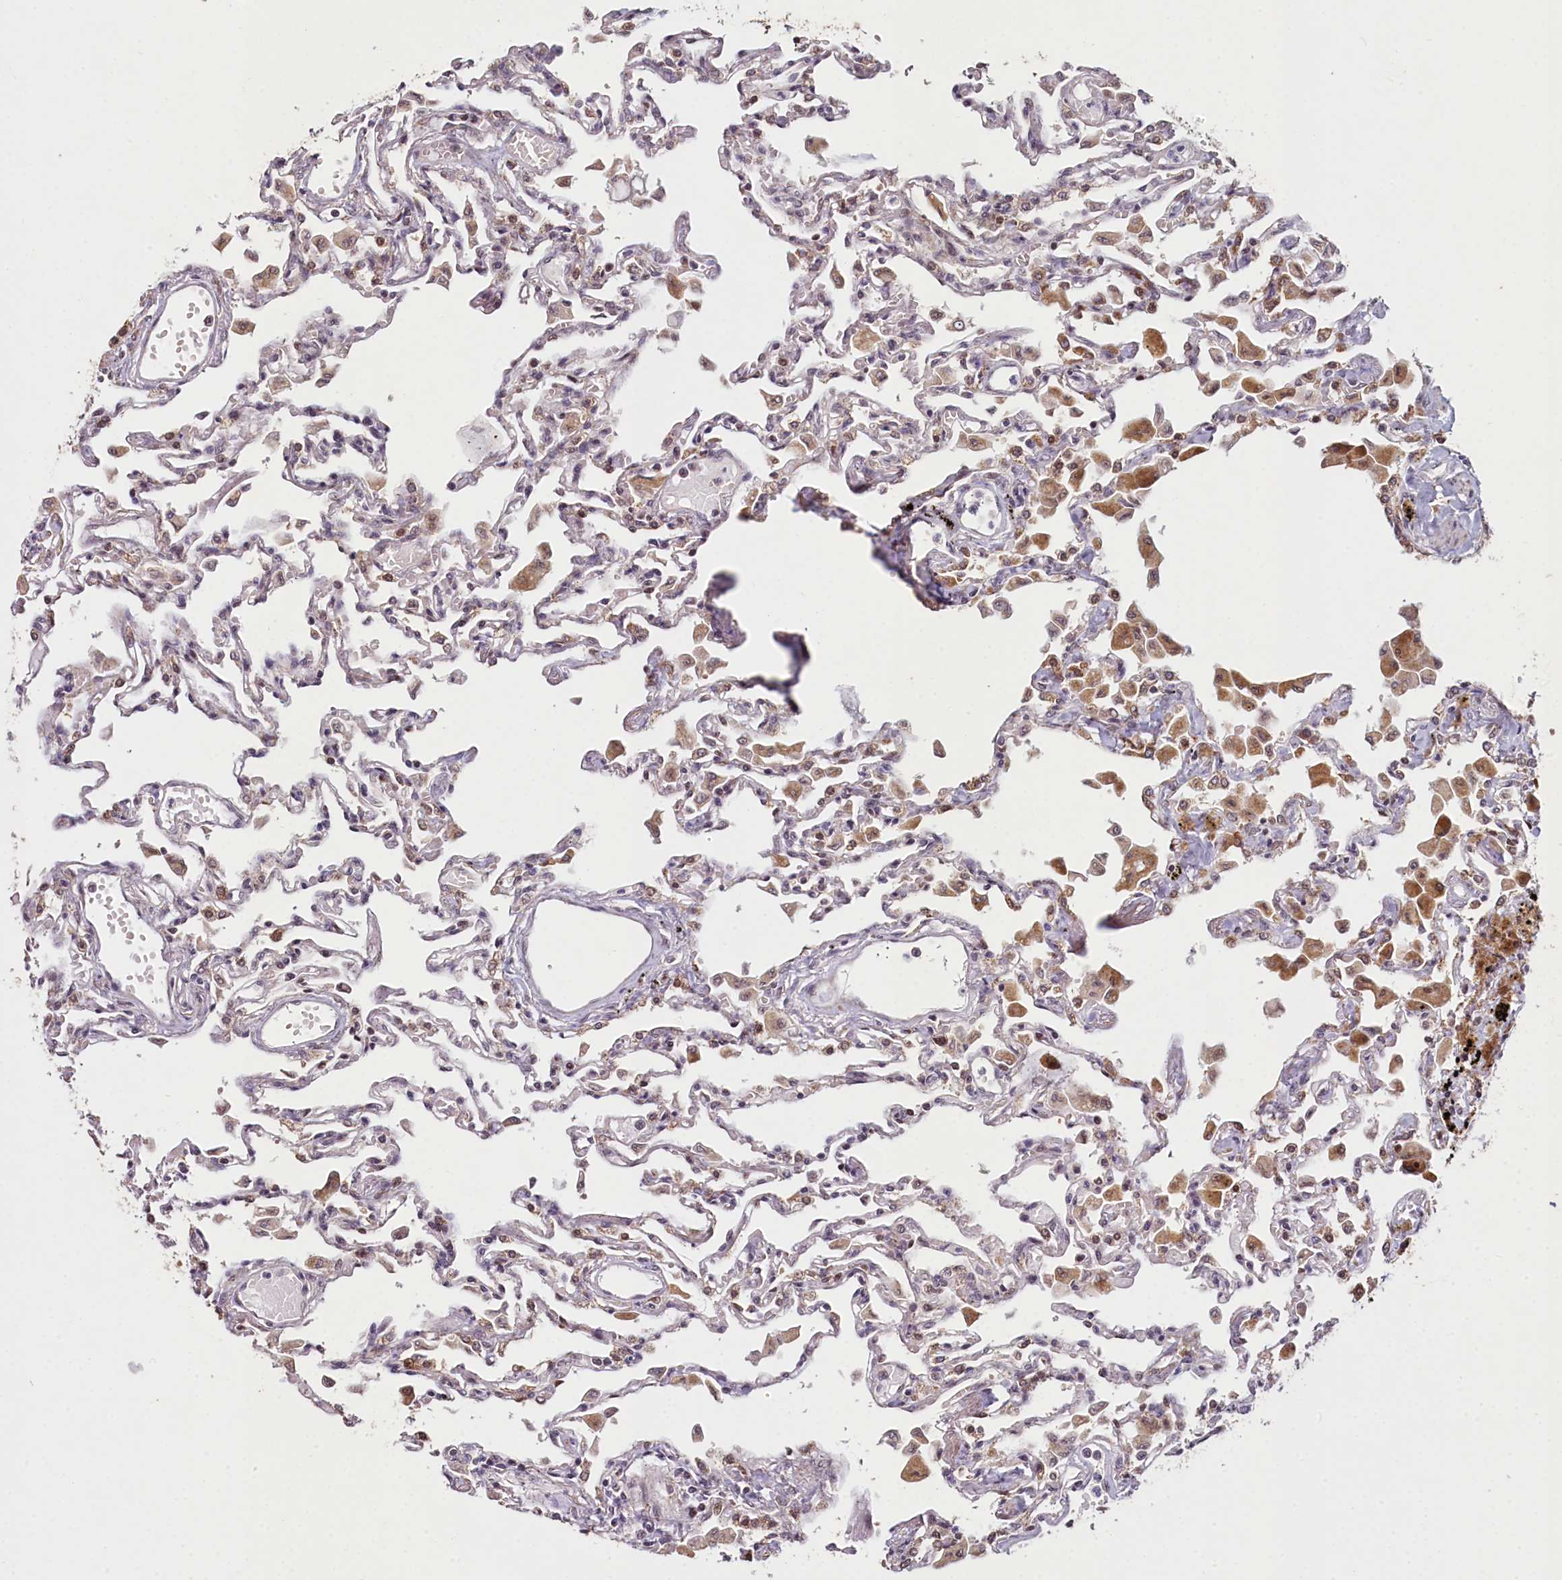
{"staining": {"intensity": "moderate", "quantity": "25%-75%", "location": "cytoplasmic/membranous"}, "tissue": "lung", "cell_type": "Alveolar cells", "image_type": "normal", "snomed": [{"axis": "morphology", "description": "Normal tissue, NOS"}, {"axis": "topography", "description": "Bronchus"}, {"axis": "topography", "description": "Lung"}], "caption": "Protein staining shows moderate cytoplasmic/membranous positivity in approximately 25%-75% of alveolar cells in unremarkable lung.", "gene": "PDE6D", "patient": {"sex": "female", "age": 49}}